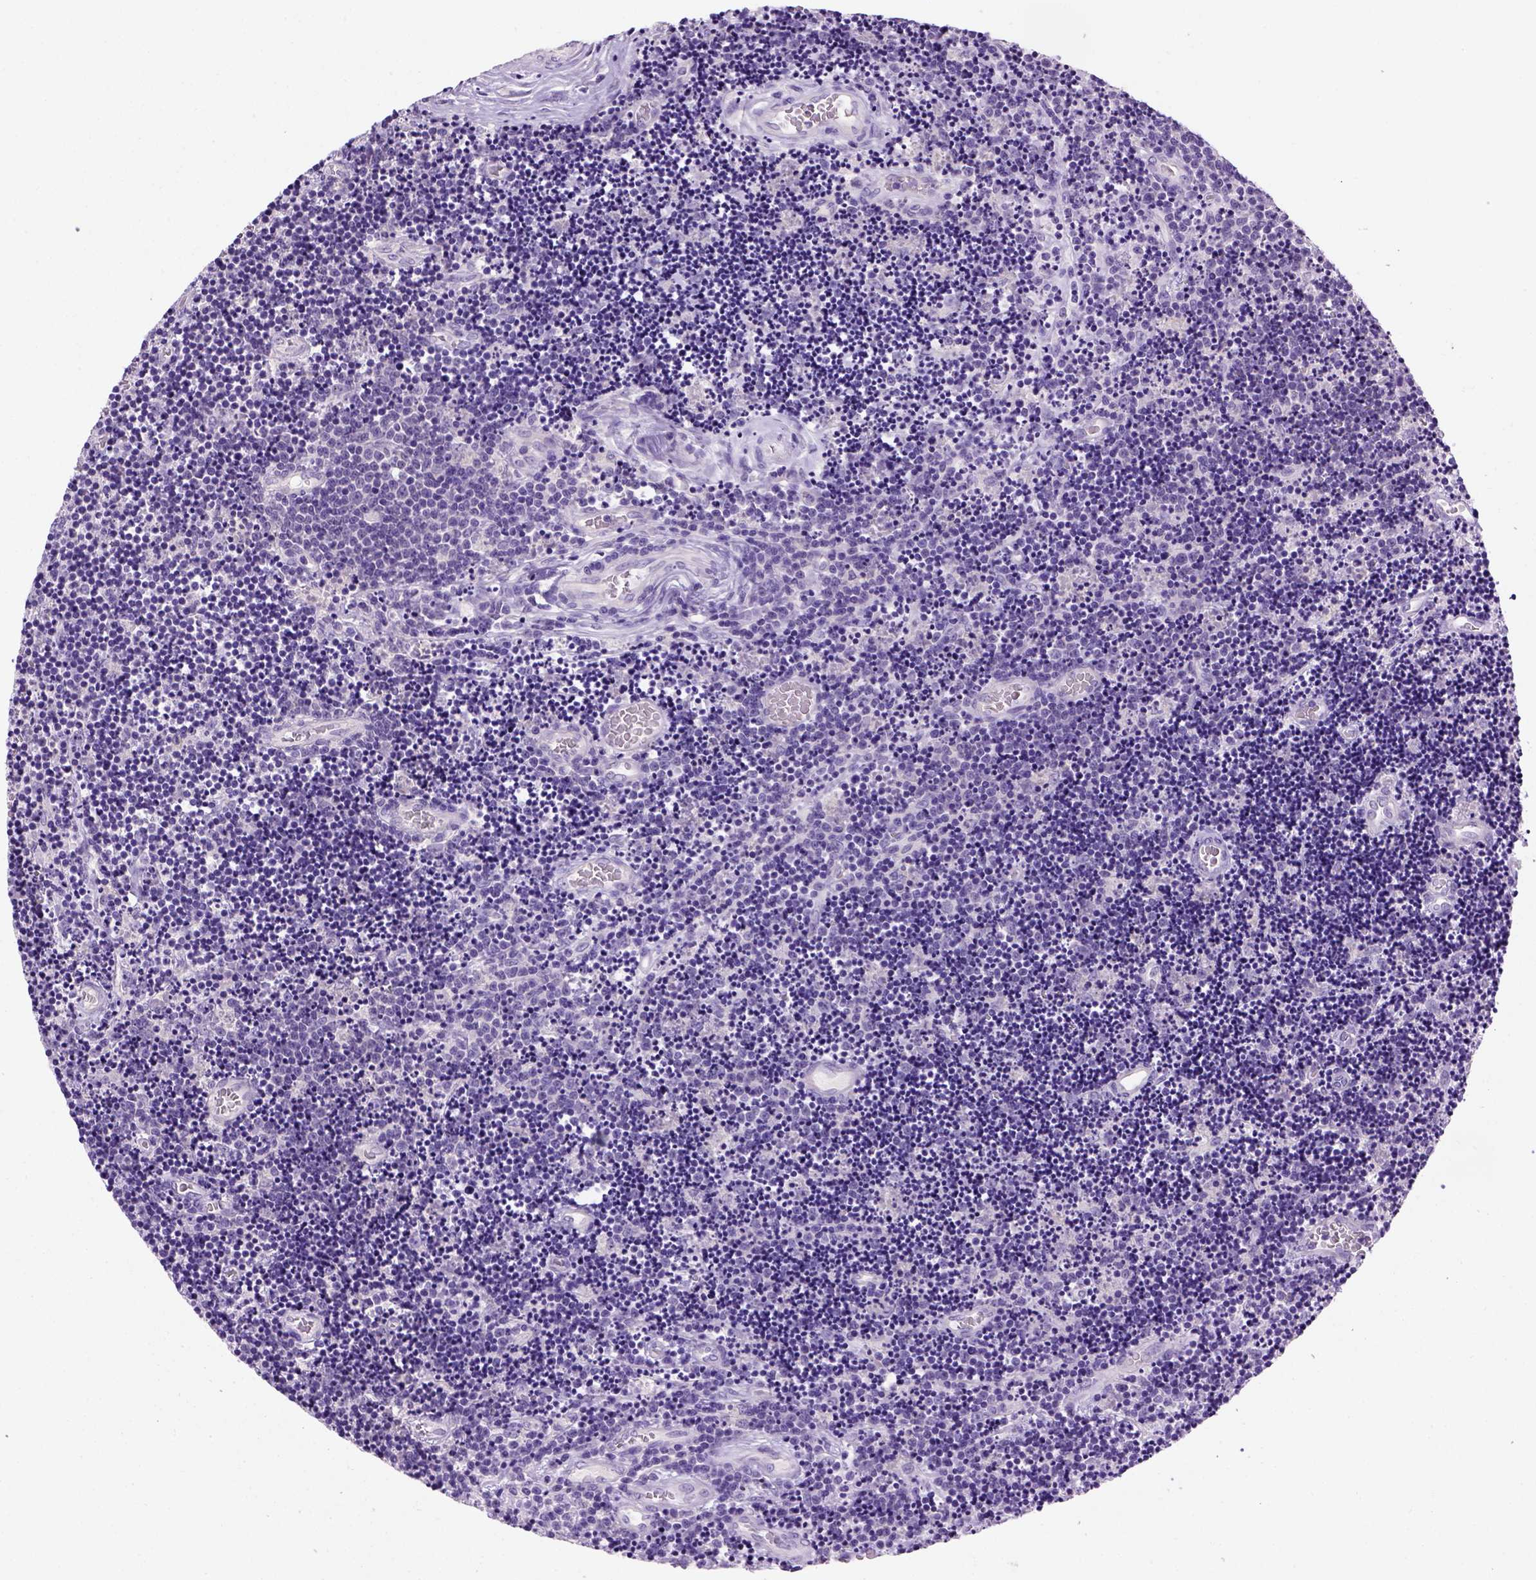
{"staining": {"intensity": "negative", "quantity": "none", "location": "none"}, "tissue": "lymphoma", "cell_type": "Tumor cells", "image_type": "cancer", "snomed": [{"axis": "morphology", "description": "Malignant lymphoma, non-Hodgkin's type, Low grade"}, {"axis": "topography", "description": "Brain"}], "caption": "There is no significant positivity in tumor cells of malignant lymphoma, non-Hodgkin's type (low-grade).", "gene": "CDH1", "patient": {"sex": "female", "age": 66}}